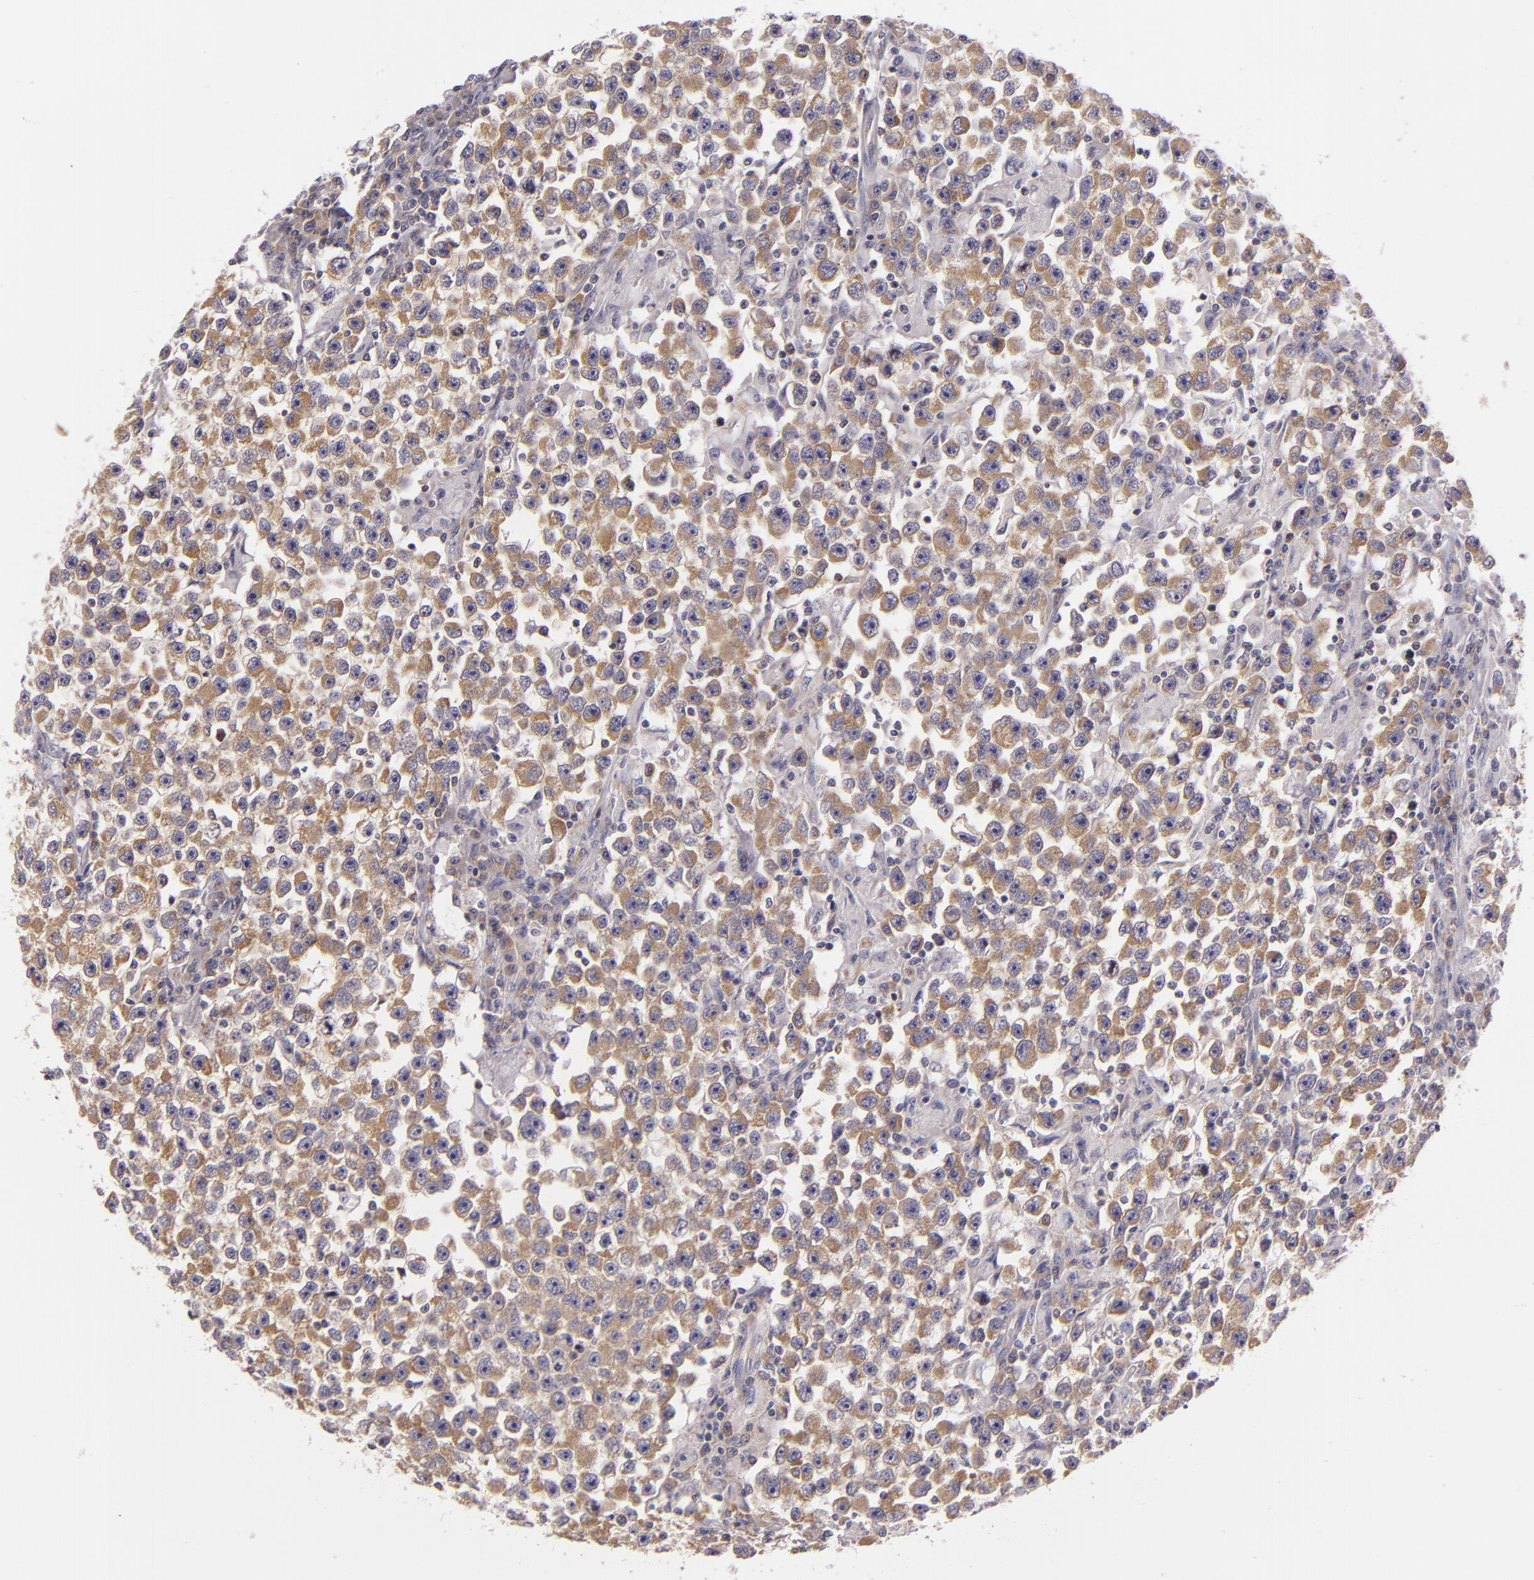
{"staining": {"intensity": "moderate", "quantity": "25%-75%", "location": "cytoplasmic/membranous"}, "tissue": "testis cancer", "cell_type": "Tumor cells", "image_type": "cancer", "snomed": [{"axis": "morphology", "description": "Seminoma, NOS"}, {"axis": "topography", "description": "Testis"}], "caption": "There is medium levels of moderate cytoplasmic/membranous positivity in tumor cells of seminoma (testis), as demonstrated by immunohistochemical staining (brown color).", "gene": "UPF3B", "patient": {"sex": "male", "age": 33}}